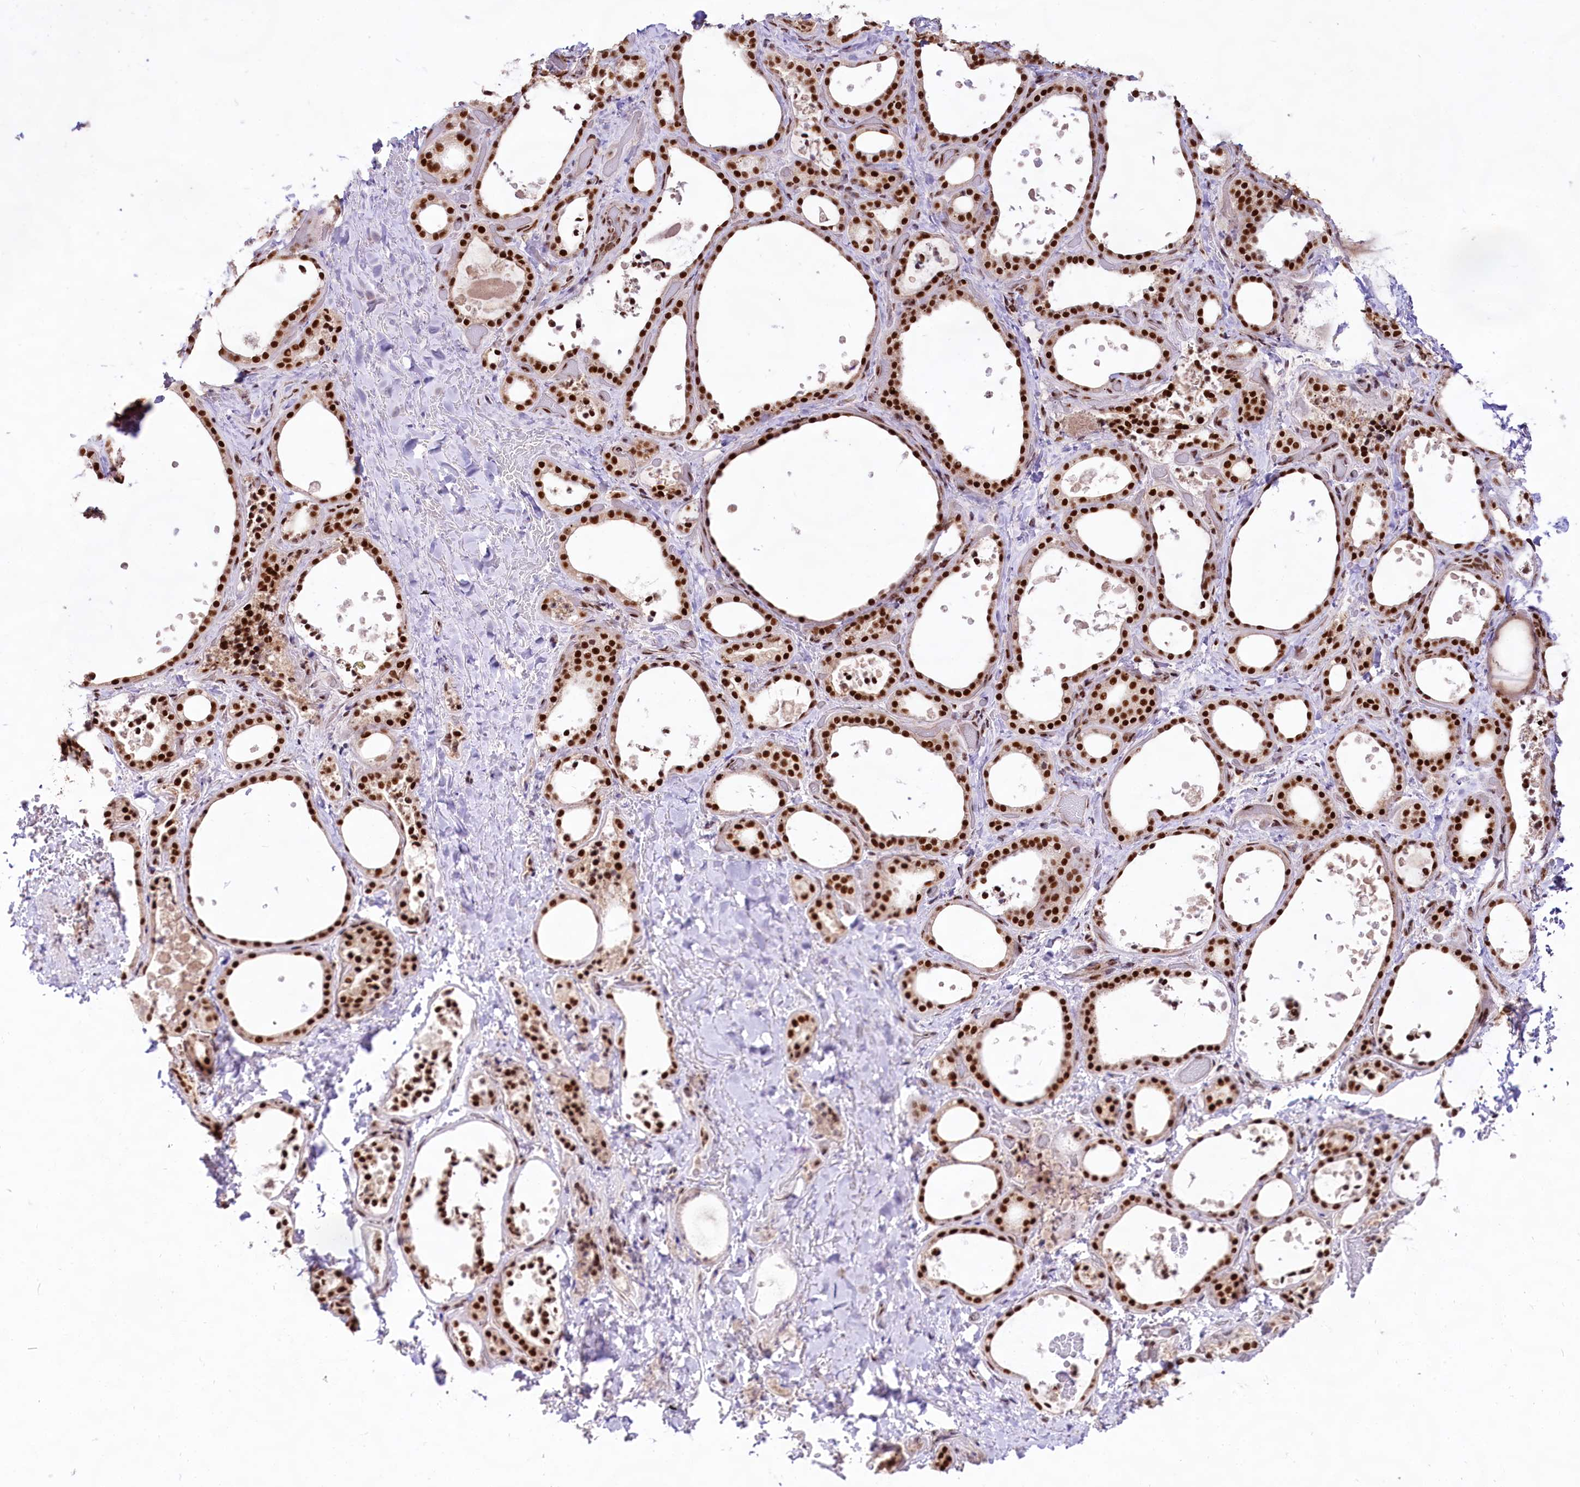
{"staining": {"intensity": "strong", "quantity": ">75%", "location": "nuclear"}, "tissue": "thyroid gland", "cell_type": "Glandular cells", "image_type": "normal", "snomed": [{"axis": "morphology", "description": "Normal tissue, NOS"}, {"axis": "topography", "description": "Thyroid gland"}], "caption": "This micrograph displays immunohistochemistry (IHC) staining of normal human thyroid gland, with high strong nuclear staining in approximately >75% of glandular cells.", "gene": "HIRA", "patient": {"sex": "female", "age": 44}}